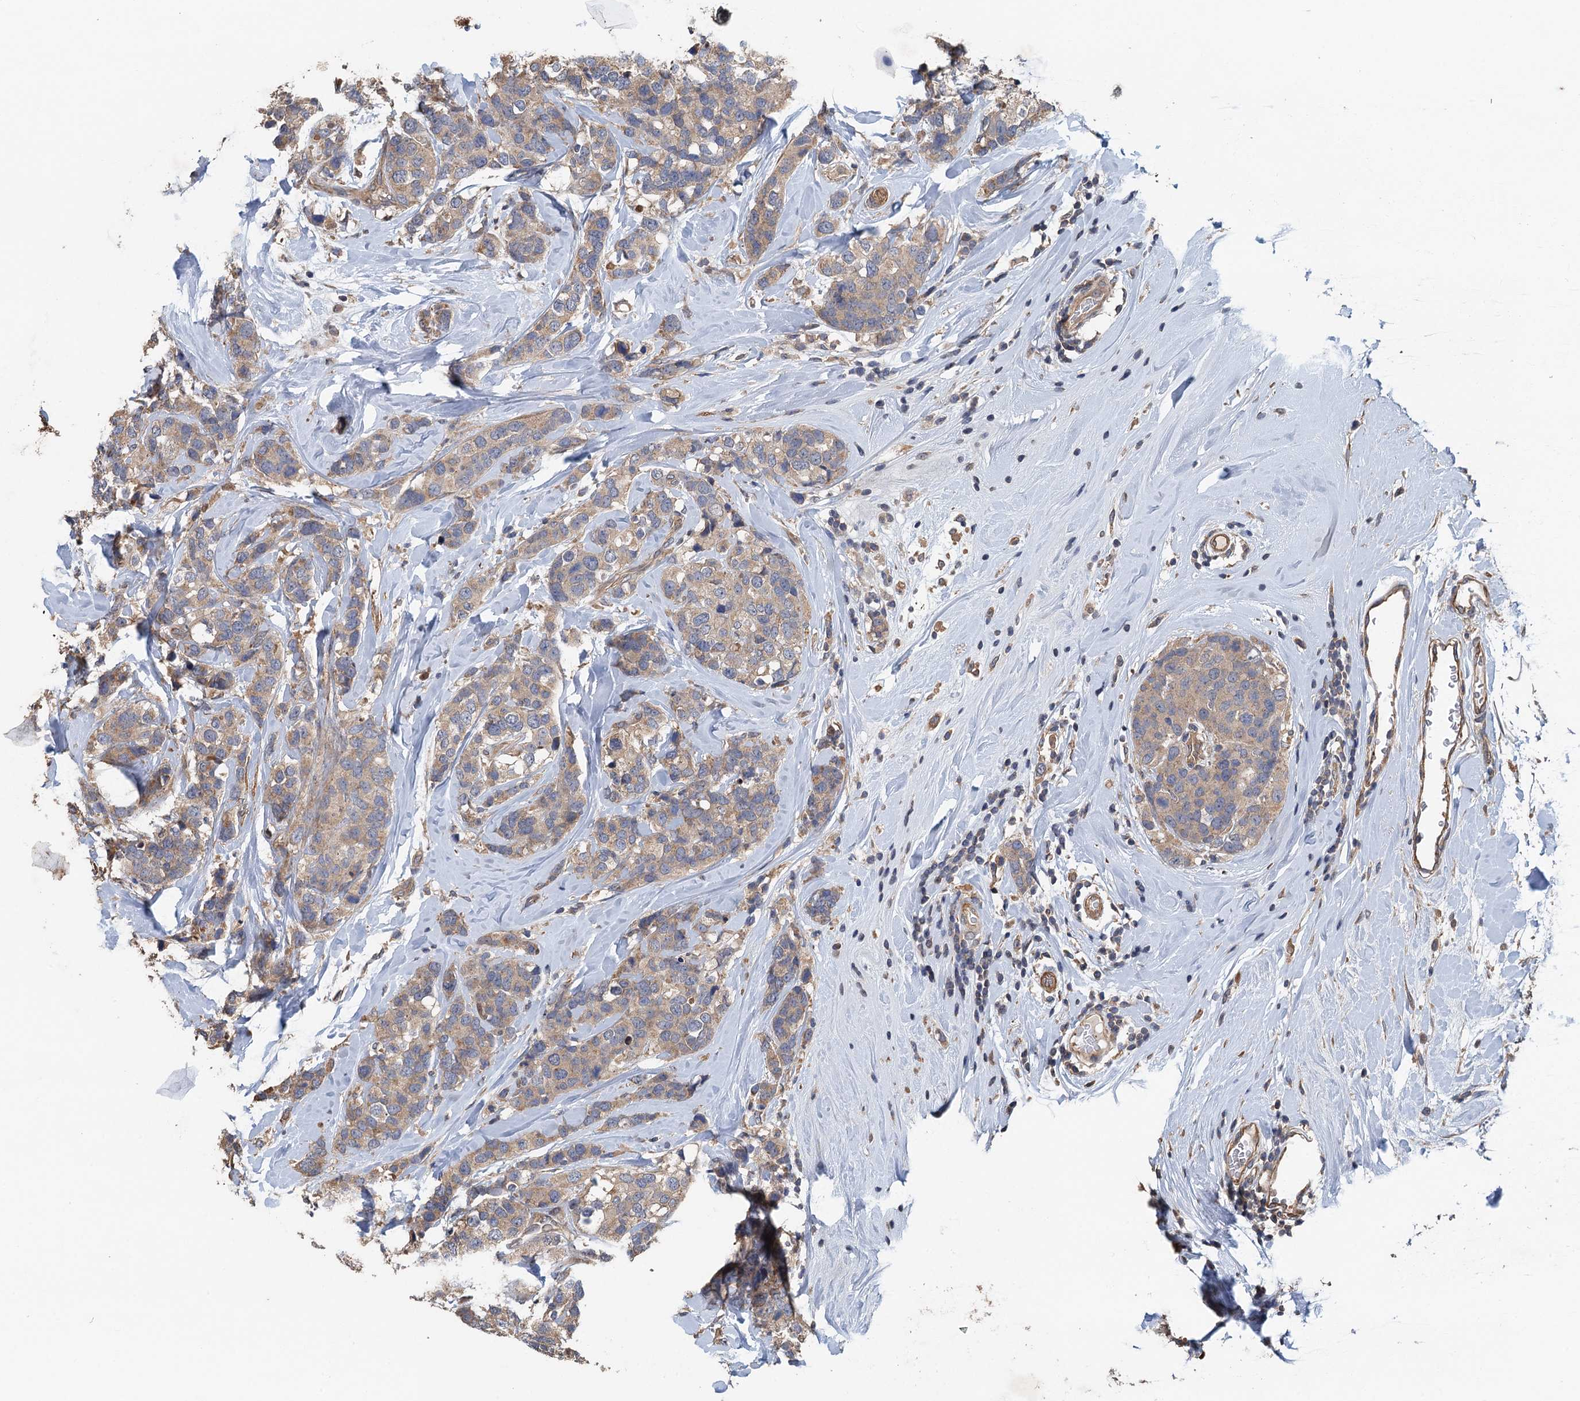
{"staining": {"intensity": "weak", "quantity": ">75%", "location": "cytoplasmic/membranous"}, "tissue": "breast cancer", "cell_type": "Tumor cells", "image_type": "cancer", "snomed": [{"axis": "morphology", "description": "Lobular carcinoma"}, {"axis": "topography", "description": "Breast"}], "caption": "A high-resolution micrograph shows immunohistochemistry staining of breast cancer, which exhibits weak cytoplasmic/membranous expression in about >75% of tumor cells.", "gene": "MEAK7", "patient": {"sex": "female", "age": 59}}